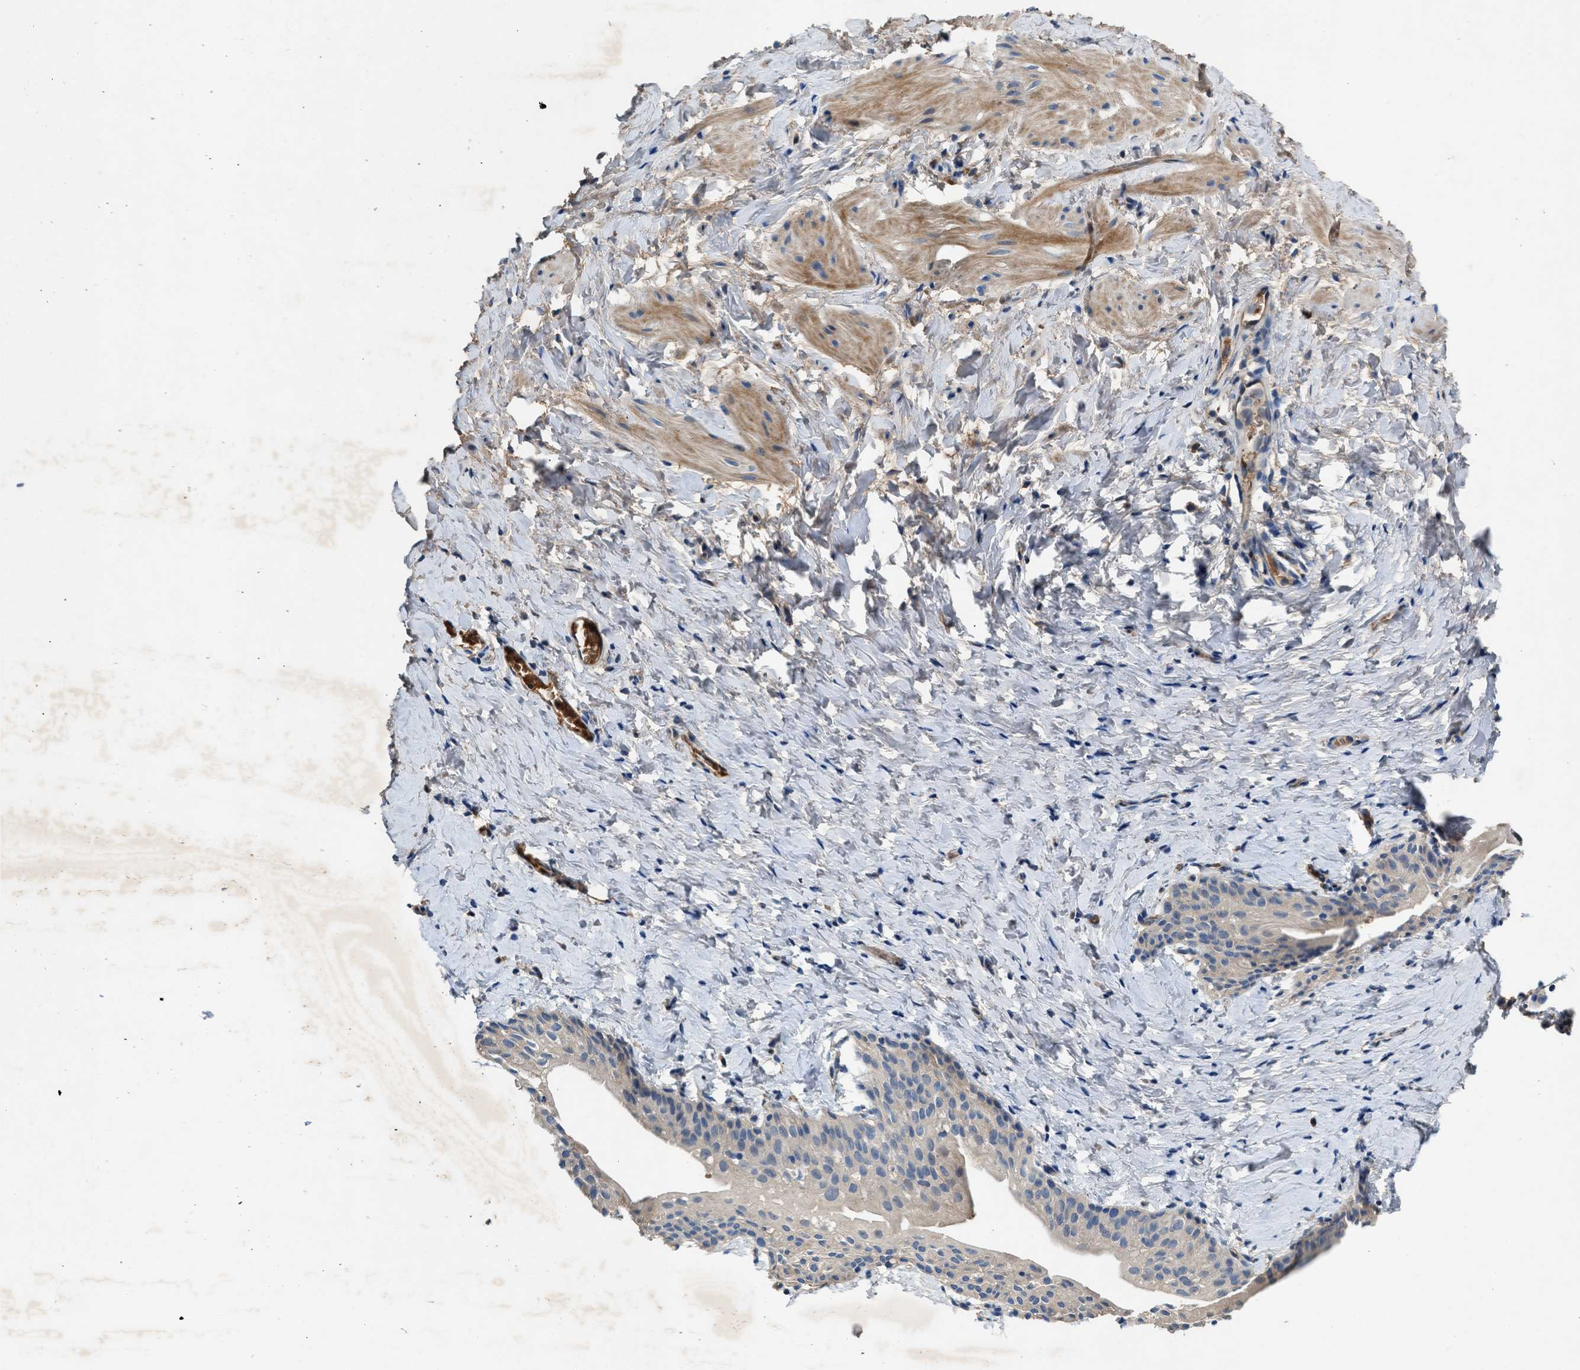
{"staining": {"intensity": "moderate", "quantity": ">75%", "location": "cytoplasmic/membranous"}, "tissue": "smooth muscle", "cell_type": "Smooth muscle cells", "image_type": "normal", "snomed": [{"axis": "morphology", "description": "Normal tissue, NOS"}, {"axis": "topography", "description": "Smooth muscle"}], "caption": "Smooth muscle stained with a protein marker displays moderate staining in smooth muscle cells.", "gene": "RWDD2B", "patient": {"sex": "male", "age": 16}}